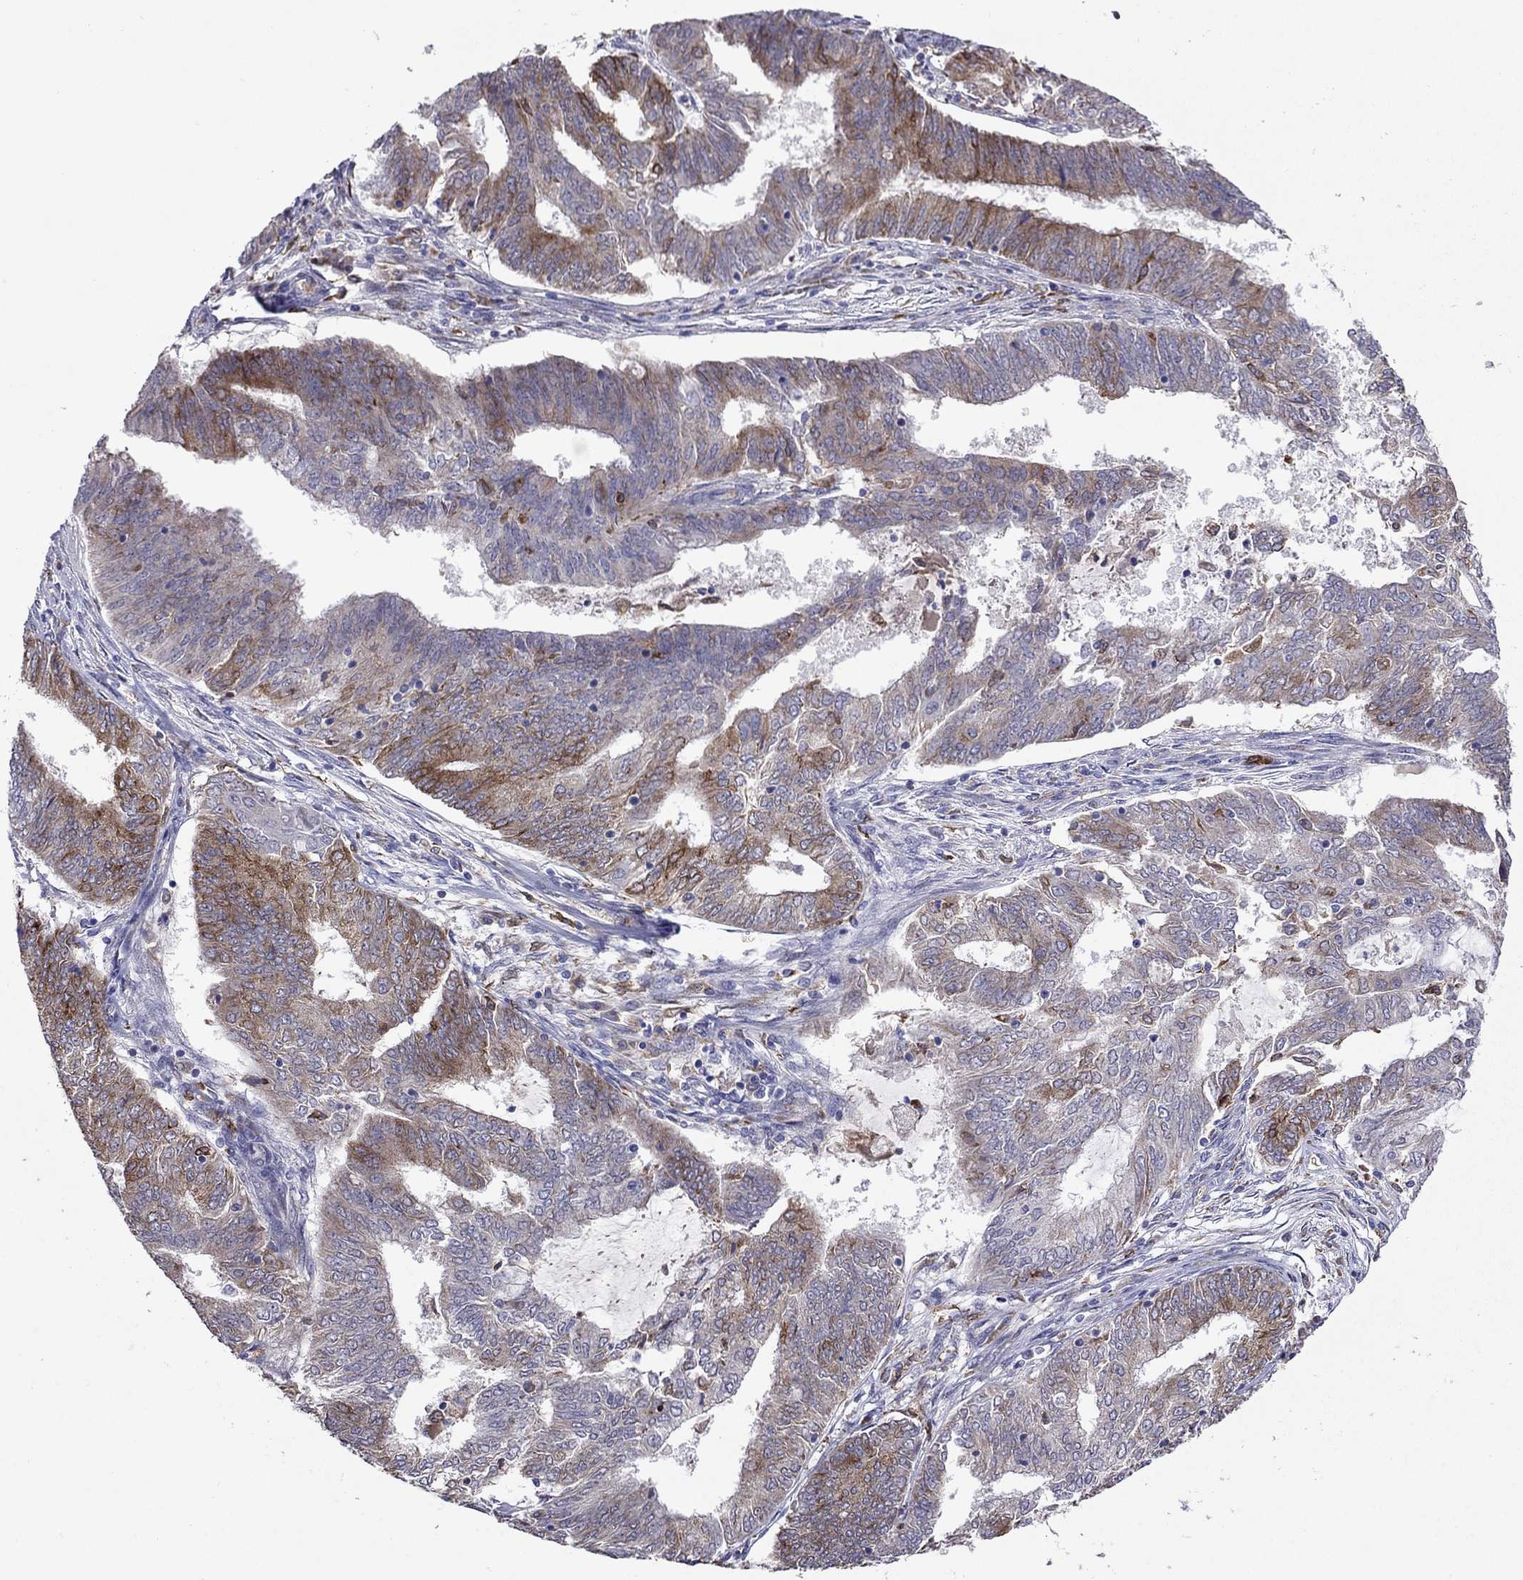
{"staining": {"intensity": "strong", "quantity": "<25%", "location": "cytoplasmic/membranous"}, "tissue": "endometrial cancer", "cell_type": "Tumor cells", "image_type": "cancer", "snomed": [{"axis": "morphology", "description": "Adenocarcinoma, NOS"}, {"axis": "topography", "description": "Endometrium"}], "caption": "Protein analysis of endometrial adenocarcinoma tissue exhibits strong cytoplasmic/membranous positivity in about <25% of tumor cells. The protein is stained brown, and the nuclei are stained in blue (DAB (3,3'-diaminobenzidine) IHC with brightfield microscopy, high magnification).", "gene": "ADAM28", "patient": {"sex": "female", "age": 62}}